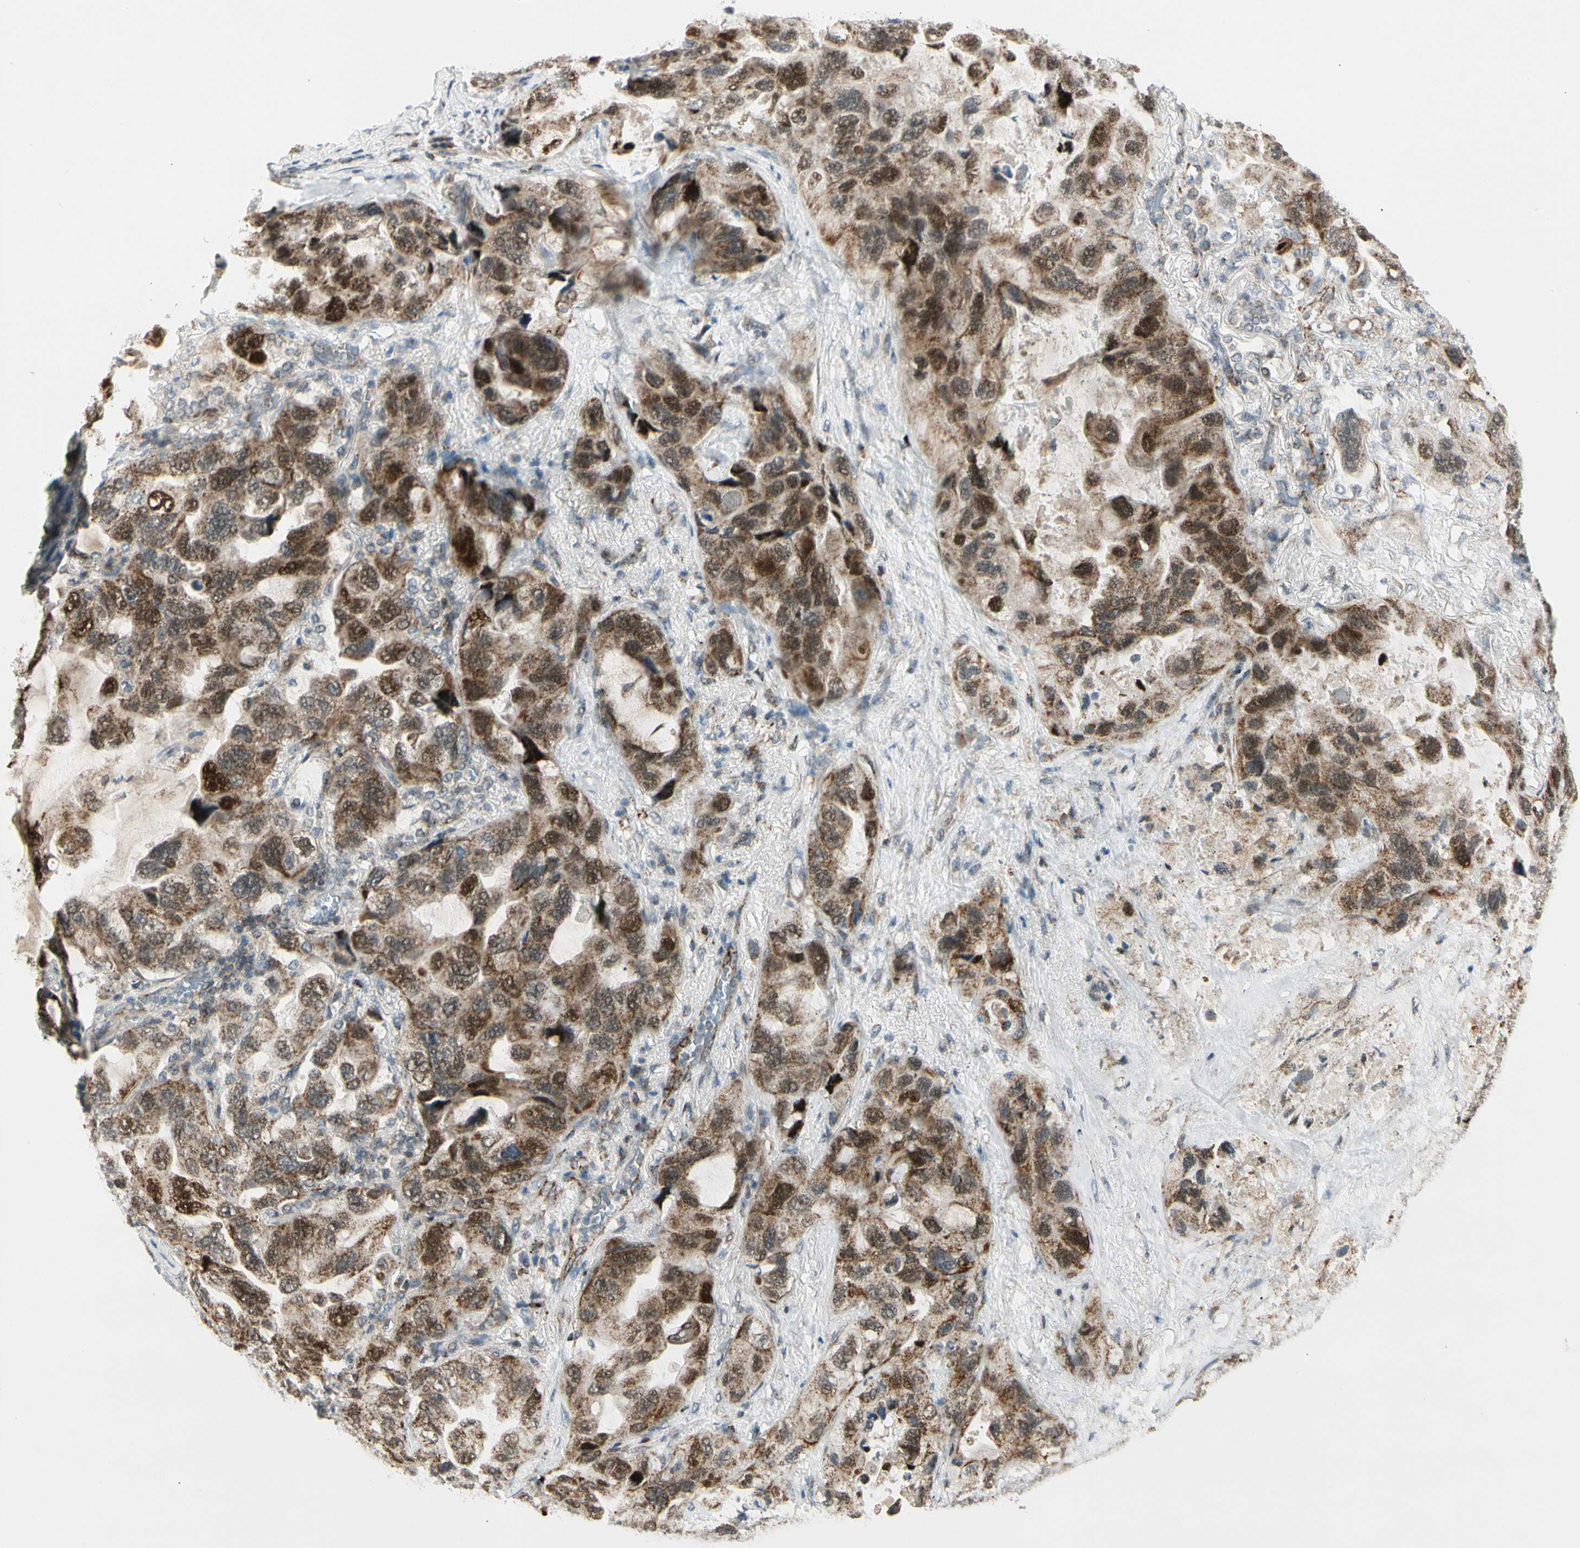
{"staining": {"intensity": "strong", "quantity": "25%-75%", "location": "cytoplasmic/membranous"}, "tissue": "lung cancer", "cell_type": "Tumor cells", "image_type": "cancer", "snomed": [{"axis": "morphology", "description": "Squamous cell carcinoma, NOS"}, {"axis": "topography", "description": "Lung"}], "caption": "Tumor cells show high levels of strong cytoplasmic/membranous expression in about 25%-75% of cells in human squamous cell carcinoma (lung).", "gene": "KHDC4", "patient": {"sex": "female", "age": 73}}